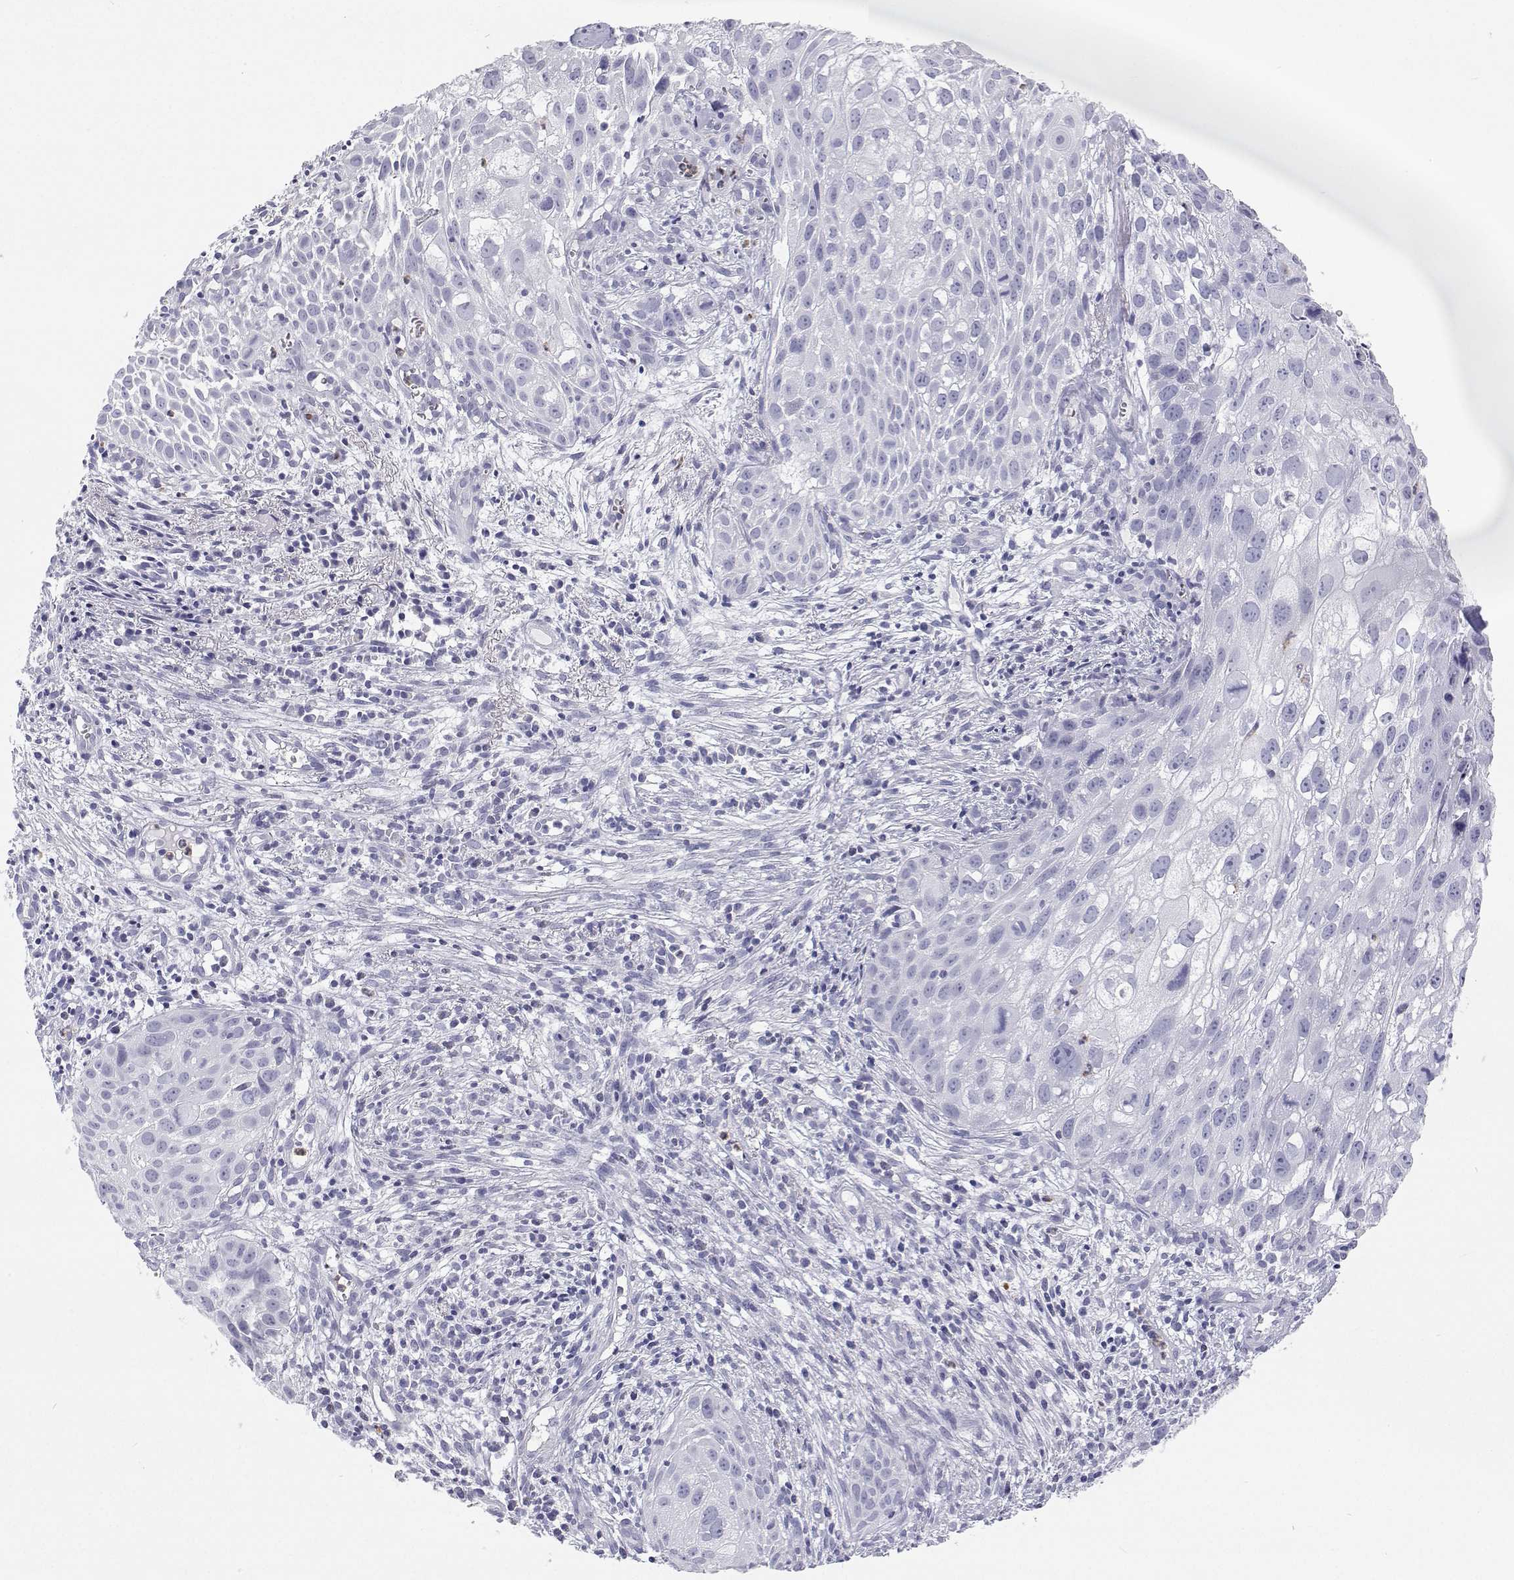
{"staining": {"intensity": "negative", "quantity": "none", "location": "none"}, "tissue": "cervical cancer", "cell_type": "Tumor cells", "image_type": "cancer", "snomed": [{"axis": "morphology", "description": "Squamous cell carcinoma, NOS"}, {"axis": "topography", "description": "Cervix"}], "caption": "Tumor cells are negative for brown protein staining in cervical cancer (squamous cell carcinoma). Brightfield microscopy of immunohistochemistry (IHC) stained with DAB (brown) and hematoxylin (blue), captured at high magnification.", "gene": "SFTPB", "patient": {"sex": "female", "age": 53}}